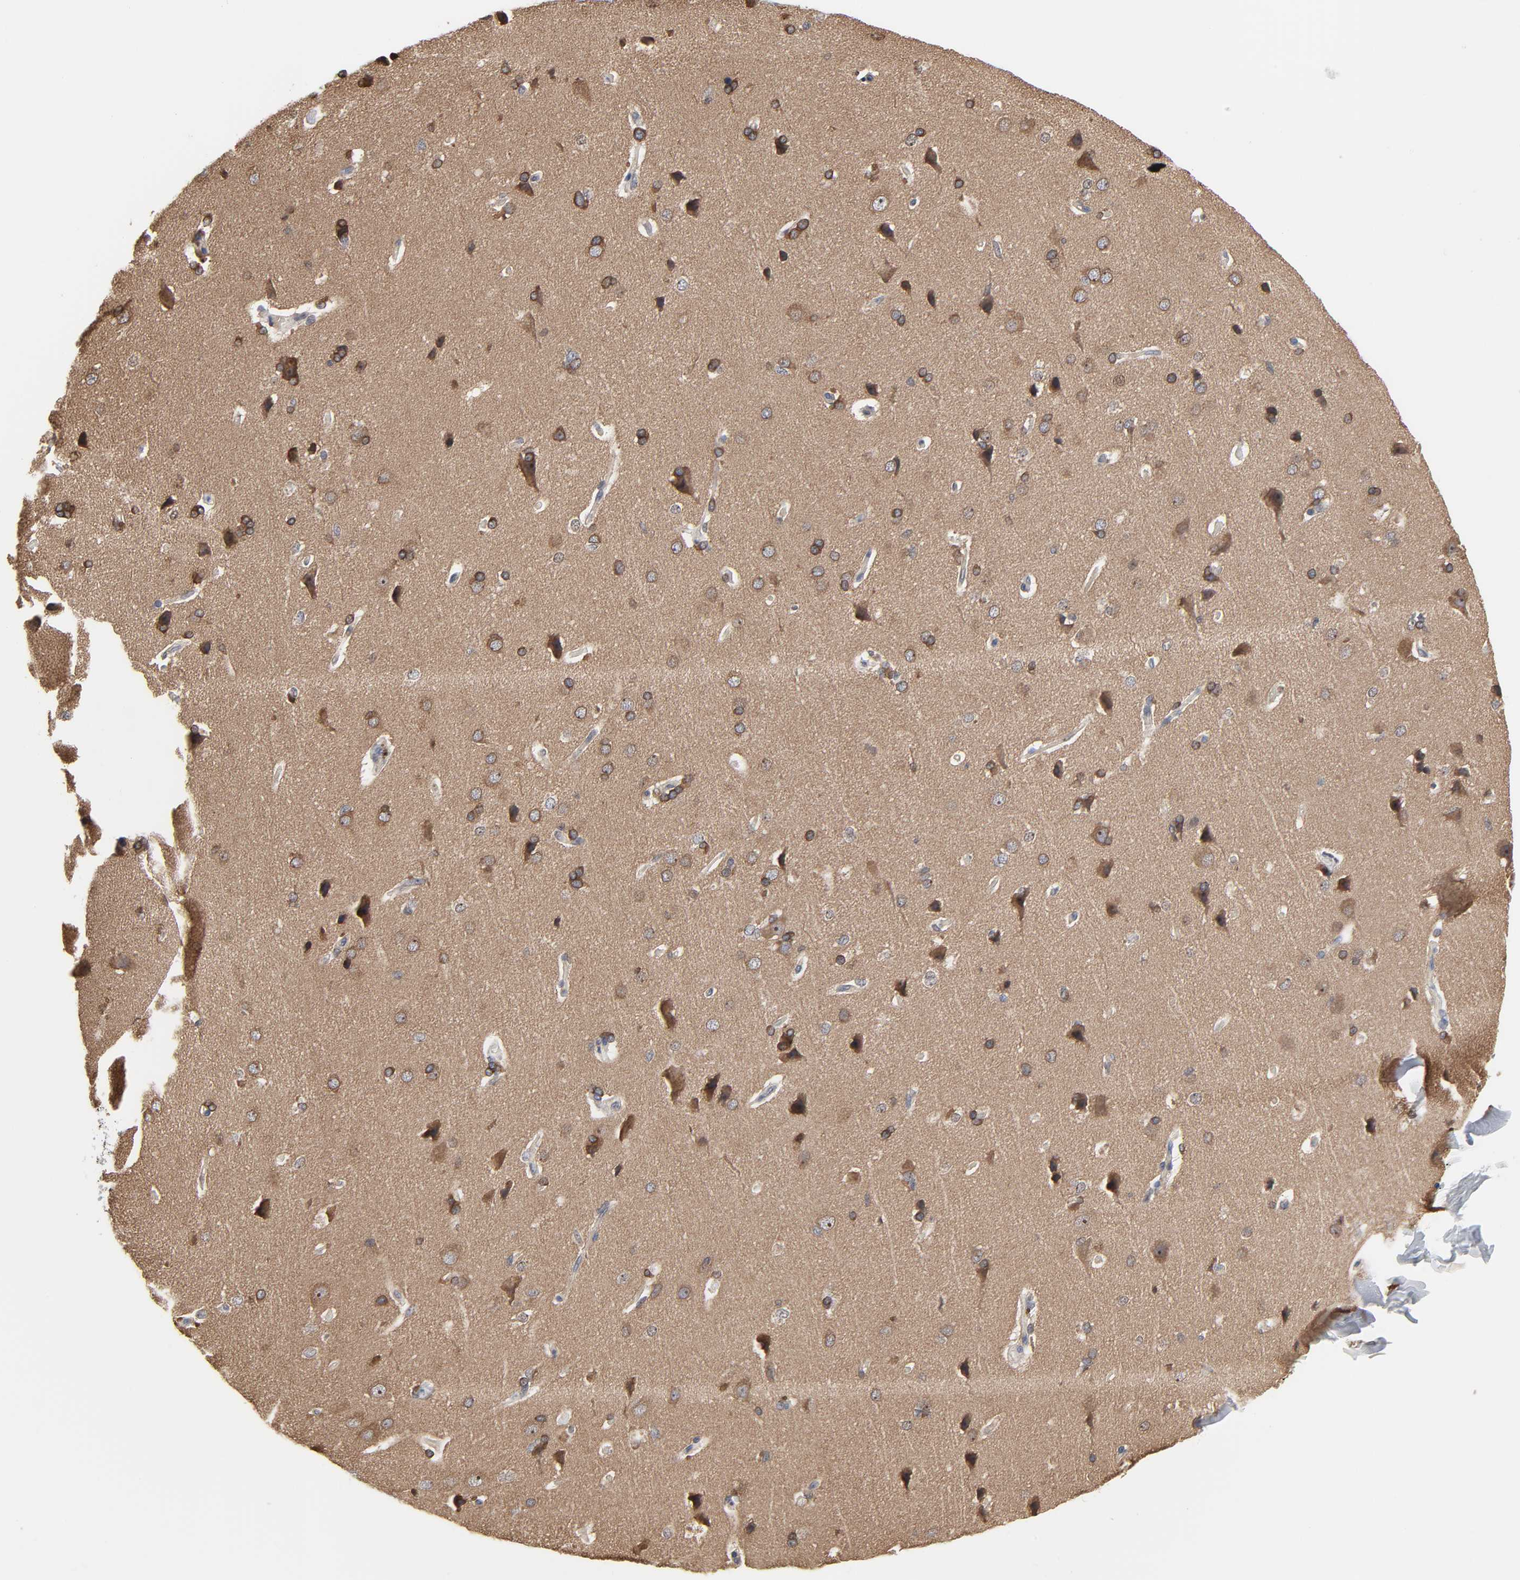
{"staining": {"intensity": "weak", "quantity": ">75%", "location": "cytoplasmic/membranous"}, "tissue": "cerebral cortex", "cell_type": "Endothelial cells", "image_type": "normal", "snomed": [{"axis": "morphology", "description": "Normal tissue, NOS"}, {"axis": "topography", "description": "Cerebral cortex"}], "caption": "Brown immunohistochemical staining in normal cerebral cortex reveals weak cytoplasmic/membranous positivity in about >75% of endothelial cells.", "gene": "DDX10", "patient": {"sex": "male", "age": 62}}